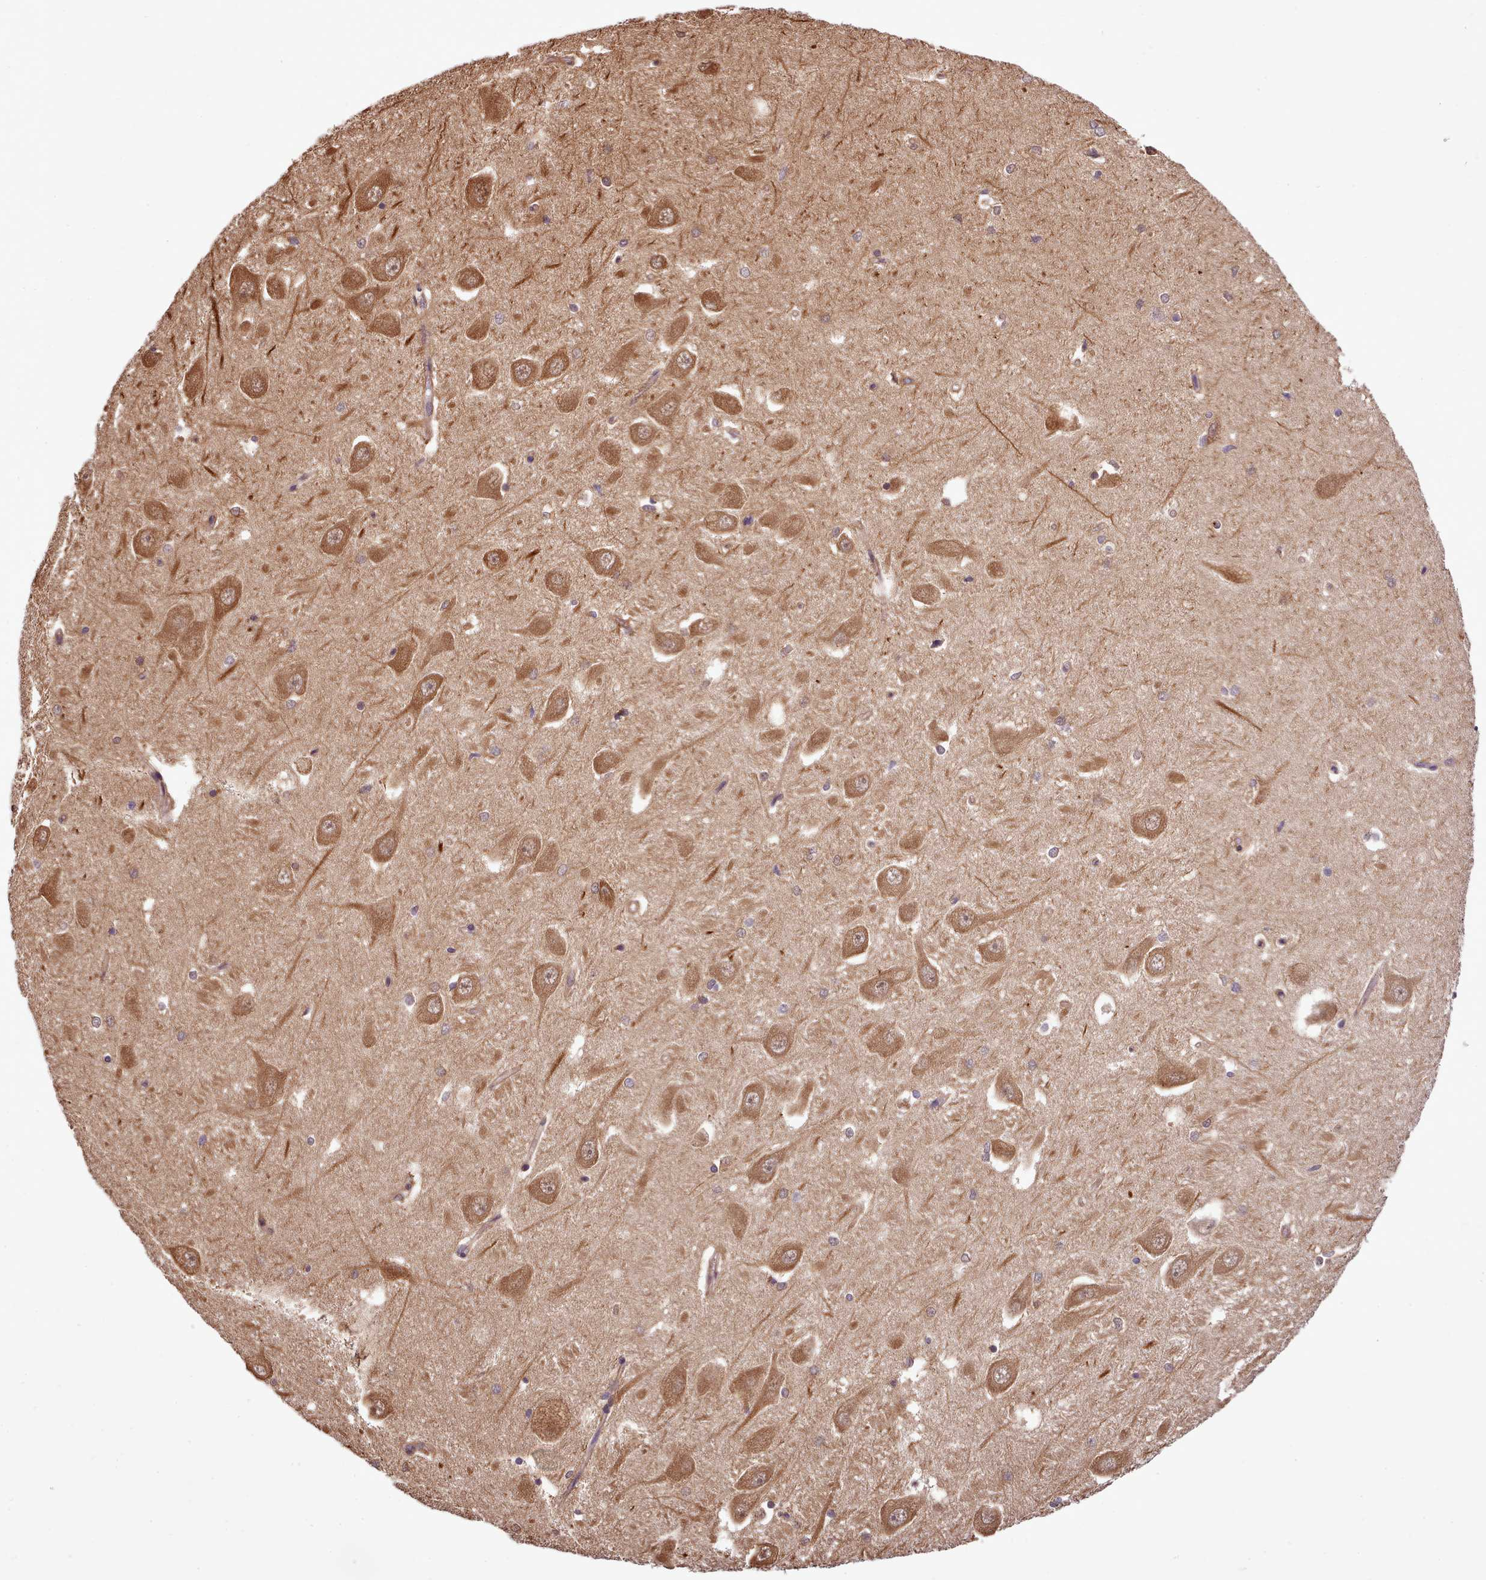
{"staining": {"intensity": "moderate", "quantity": "<25%", "location": "cytoplasmic/membranous"}, "tissue": "hippocampus", "cell_type": "Glial cells", "image_type": "normal", "snomed": [{"axis": "morphology", "description": "Normal tissue, NOS"}, {"axis": "topography", "description": "Hippocampus"}], "caption": "Hippocampus stained for a protein (brown) exhibits moderate cytoplasmic/membranous positive expression in approximately <25% of glial cells.", "gene": "HOXB7", "patient": {"sex": "male", "age": 45}}